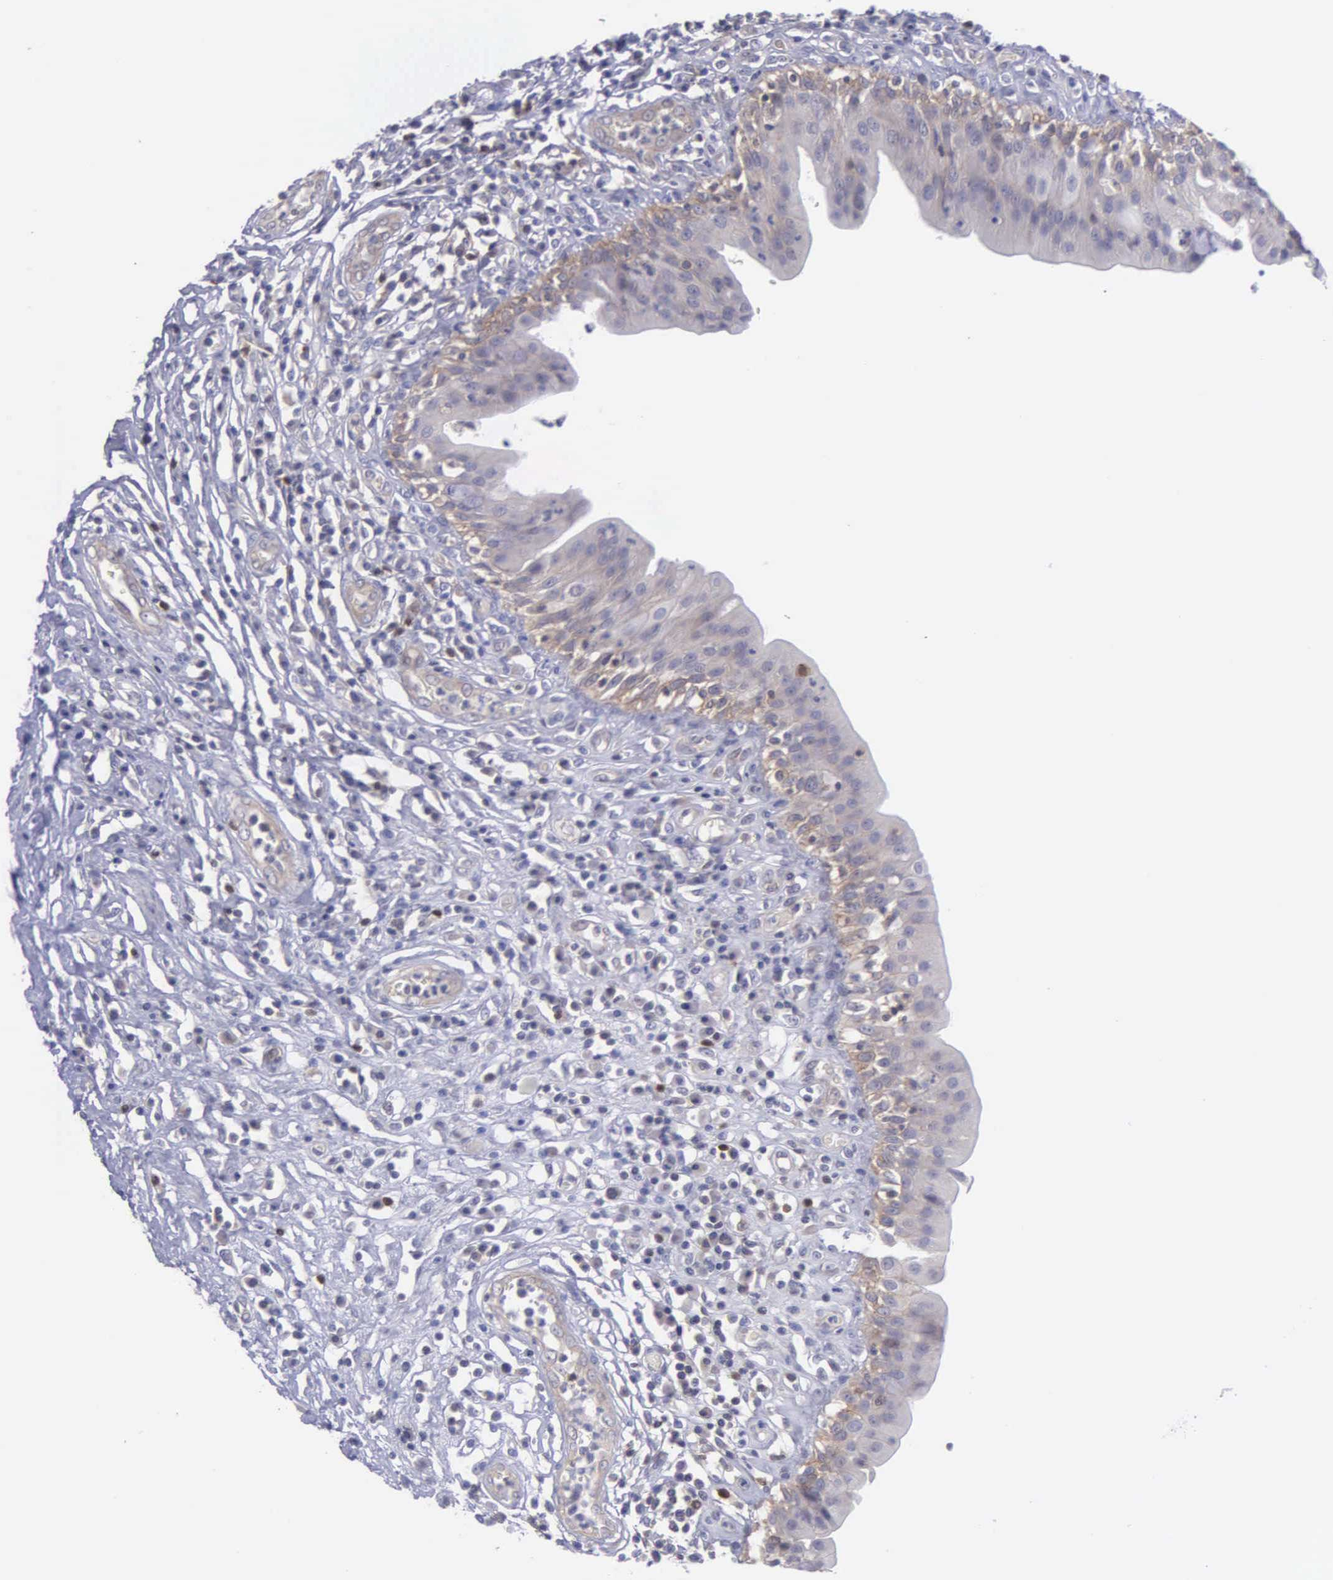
{"staining": {"intensity": "negative", "quantity": "none", "location": "none"}, "tissue": "urinary bladder", "cell_type": "Urothelial cells", "image_type": "normal", "snomed": [{"axis": "morphology", "description": "Normal tissue, NOS"}, {"axis": "topography", "description": "Urinary bladder"}], "caption": "A high-resolution micrograph shows IHC staining of normal urinary bladder, which demonstrates no significant positivity in urothelial cells. (DAB (3,3'-diaminobenzidine) immunohistochemistry, high magnification).", "gene": "MICAL3", "patient": {"sex": "female", "age": 85}}